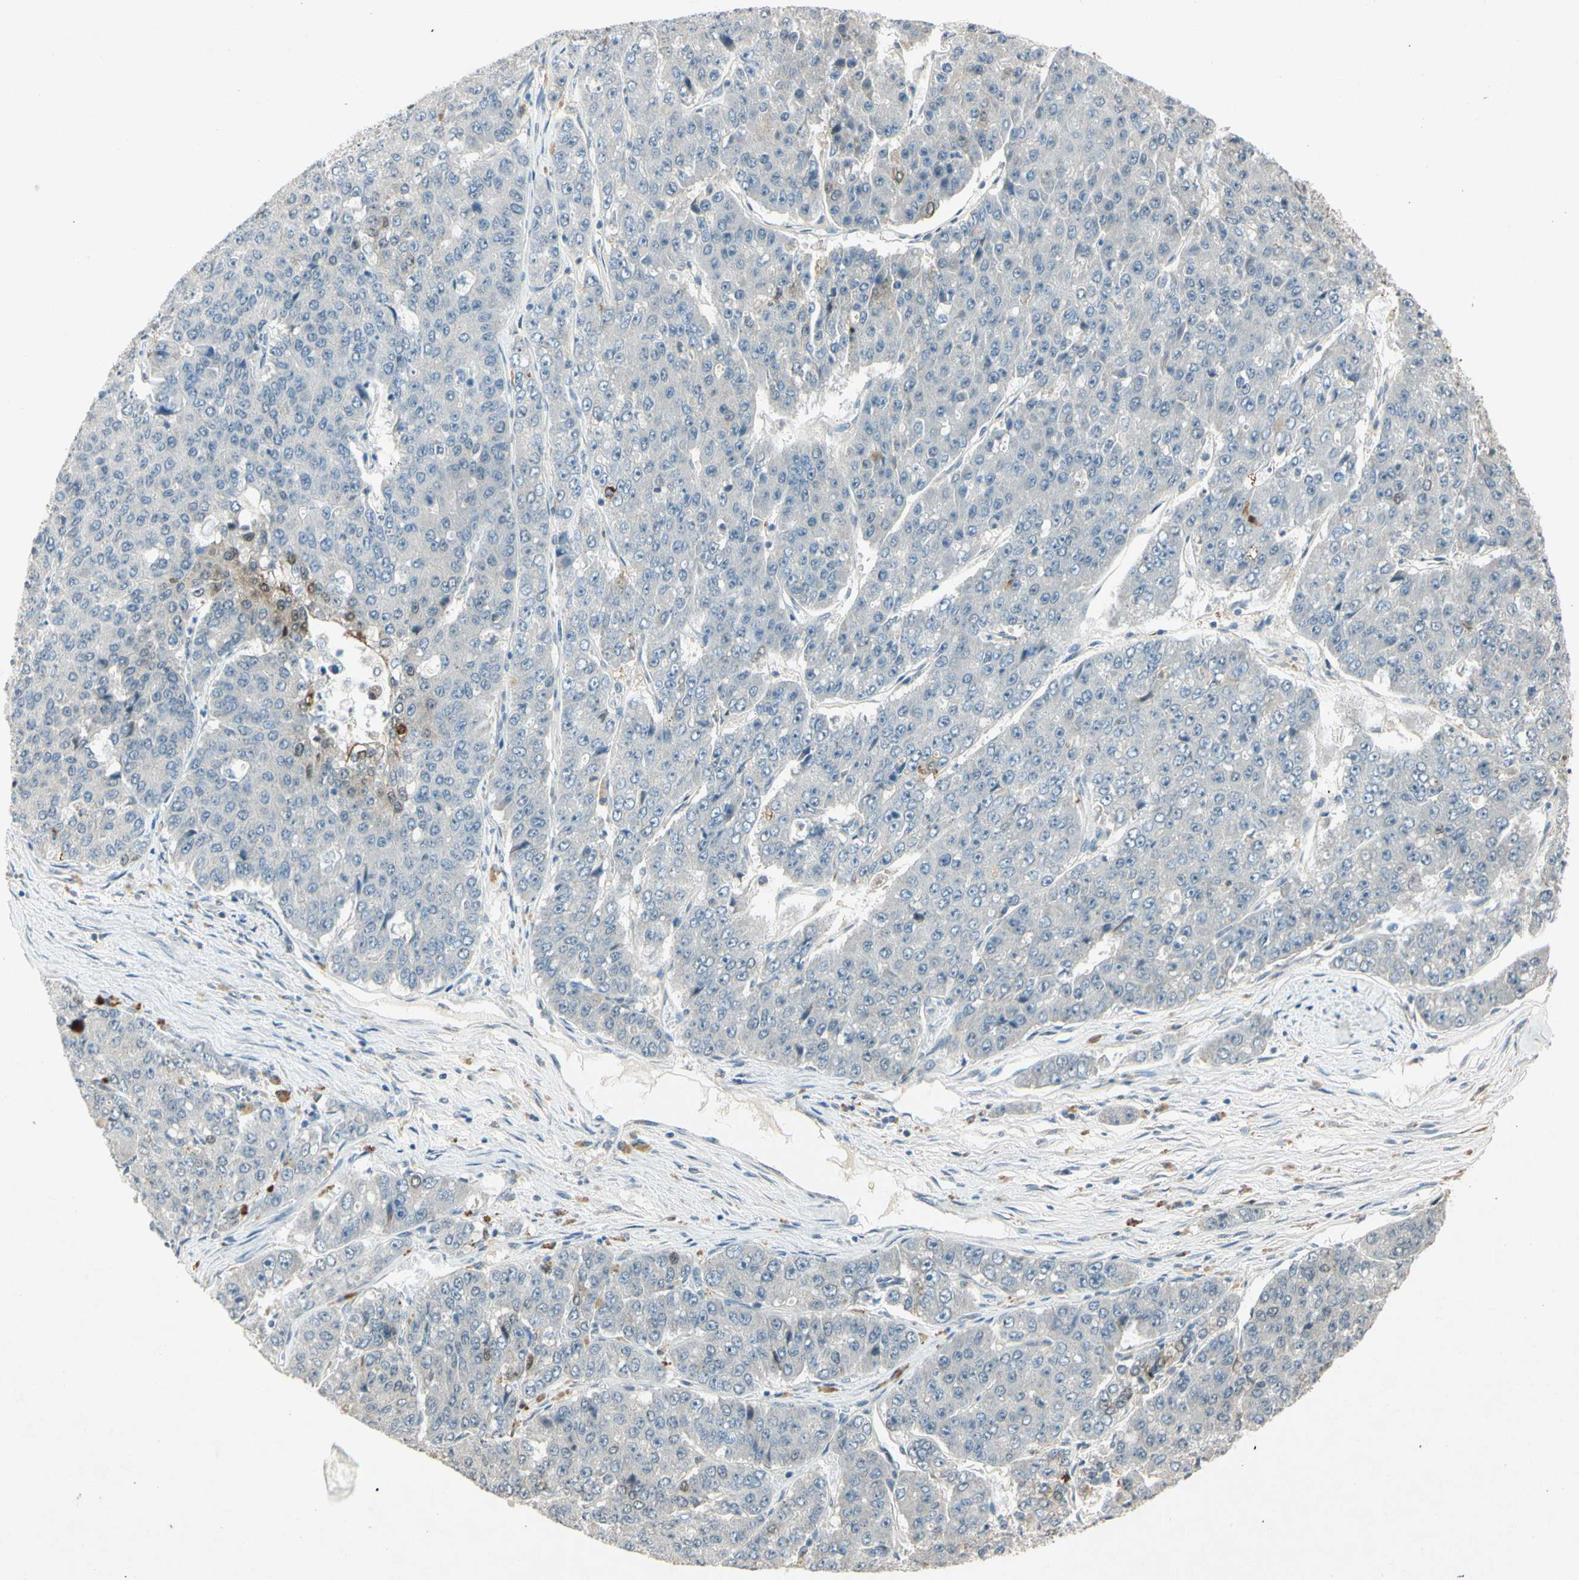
{"staining": {"intensity": "strong", "quantity": "<25%", "location": "nuclear"}, "tissue": "pancreatic cancer", "cell_type": "Tumor cells", "image_type": "cancer", "snomed": [{"axis": "morphology", "description": "Adenocarcinoma, NOS"}, {"axis": "topography", "description": "Pancreas"}], "caption": "A micrograph of human pancreatic adenocarcinoma stained for a protein demonstrates strong nuclear brown staining in tumor cells. (Stains: DAB in brown, nuclei in blue, Microscopy: brightfield microscopy at high magnification).", "gene": "HSPA1B", "patient": {"sex": "male", "age": 50}}